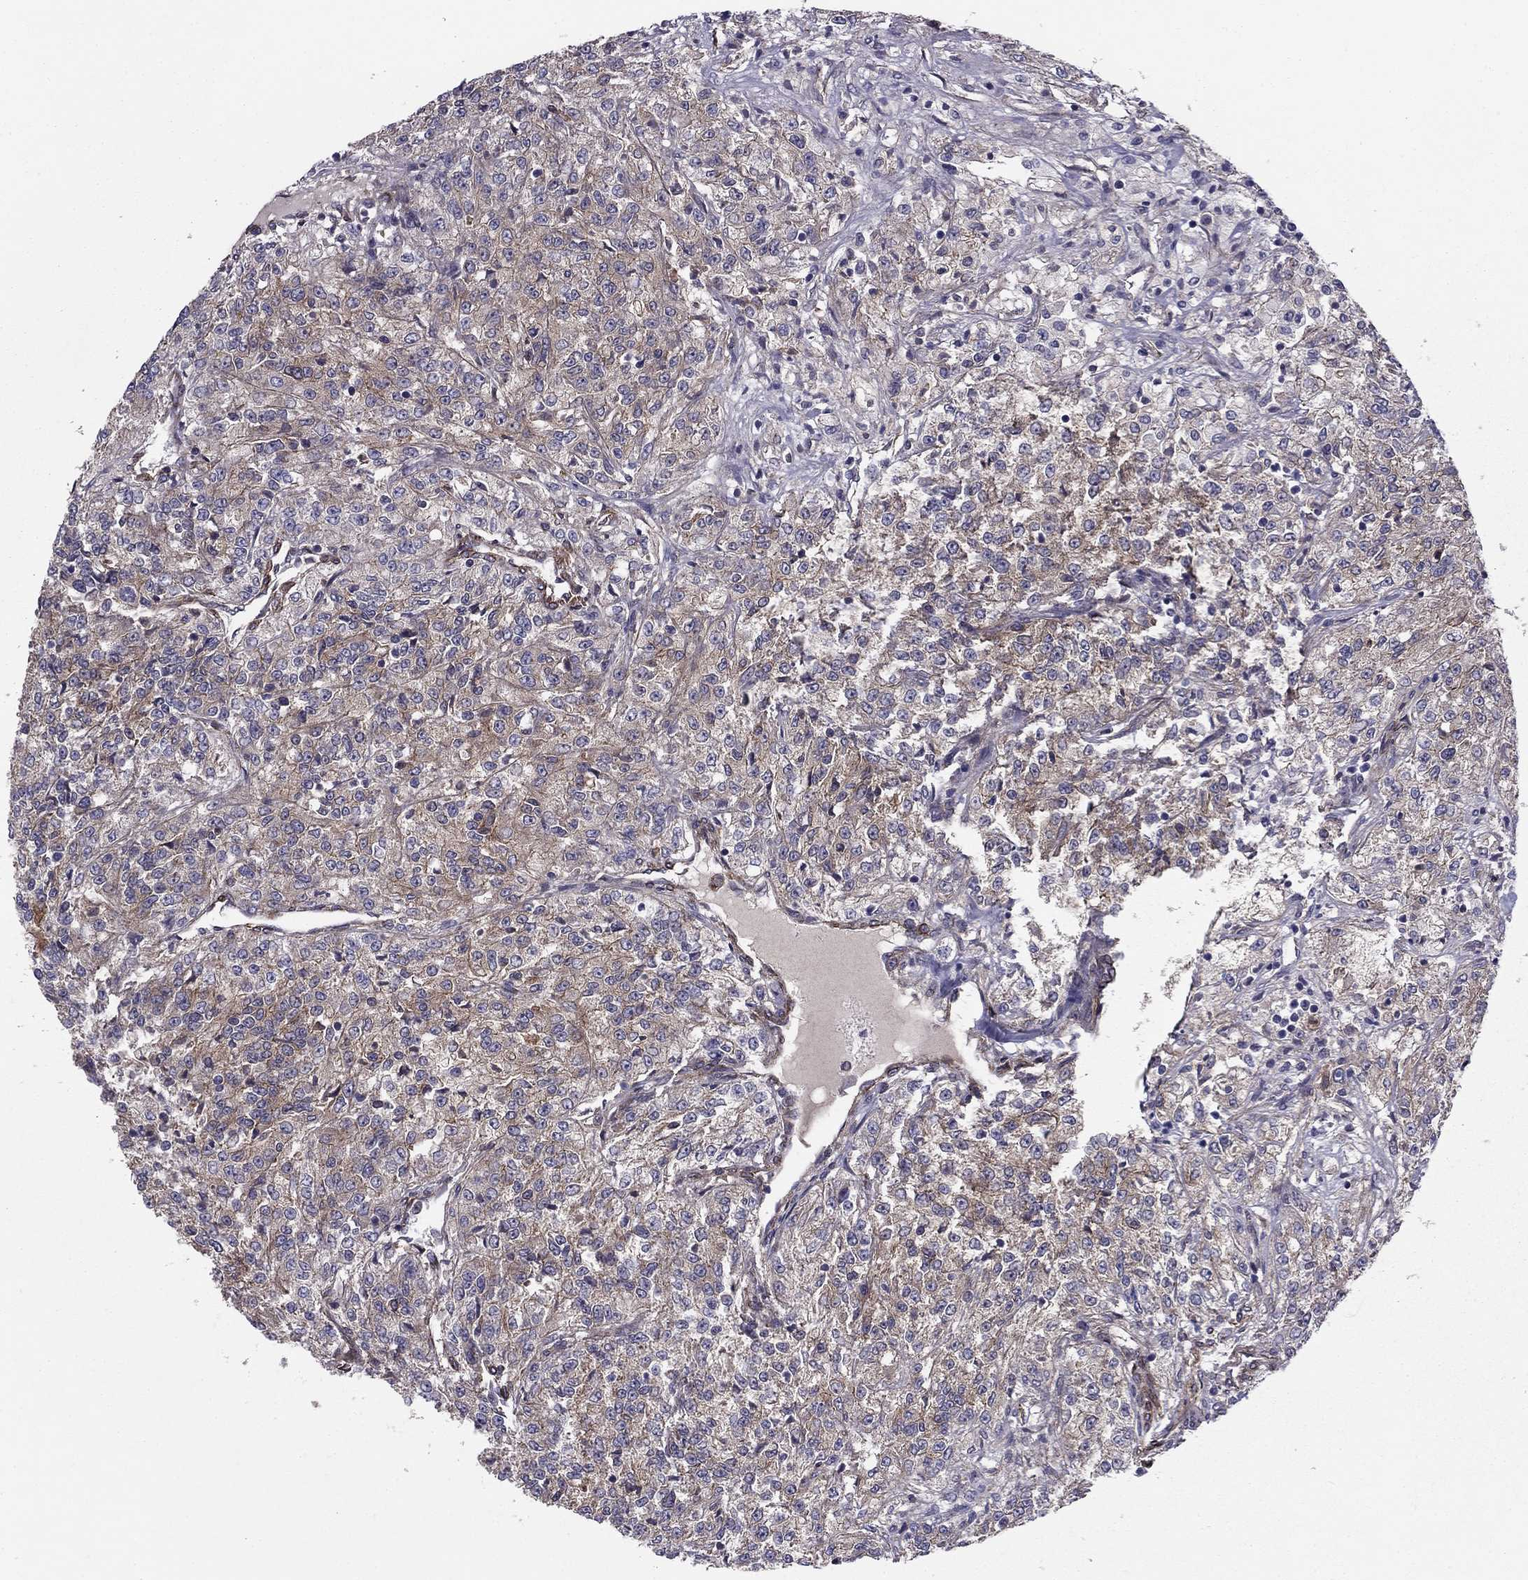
{"staining": {"intensity": "weak", "quantity": "25%-75%", "location": "cytoplasmic/membranous"}, "tissue": "renal cancer", "cell_type": "Tumor cells", "image_type": "cancer", "snomed": [{"axis": "morphology", "description": "Adenocarcinoma, NOS"}, {"axis": "topography", "description": "Kidney"}], "caption": "Immunohistochemistry (IHC) (DAB) staining of human renal cancer shows weak cytoplasmic/membranous protein expression in about 25%-75% of tumor cells. (brown staining indicates protein expression, while blue staining denotes nuclei).", "gene": "SHMT1", "patient": {"sex": "female", "age": 63}}